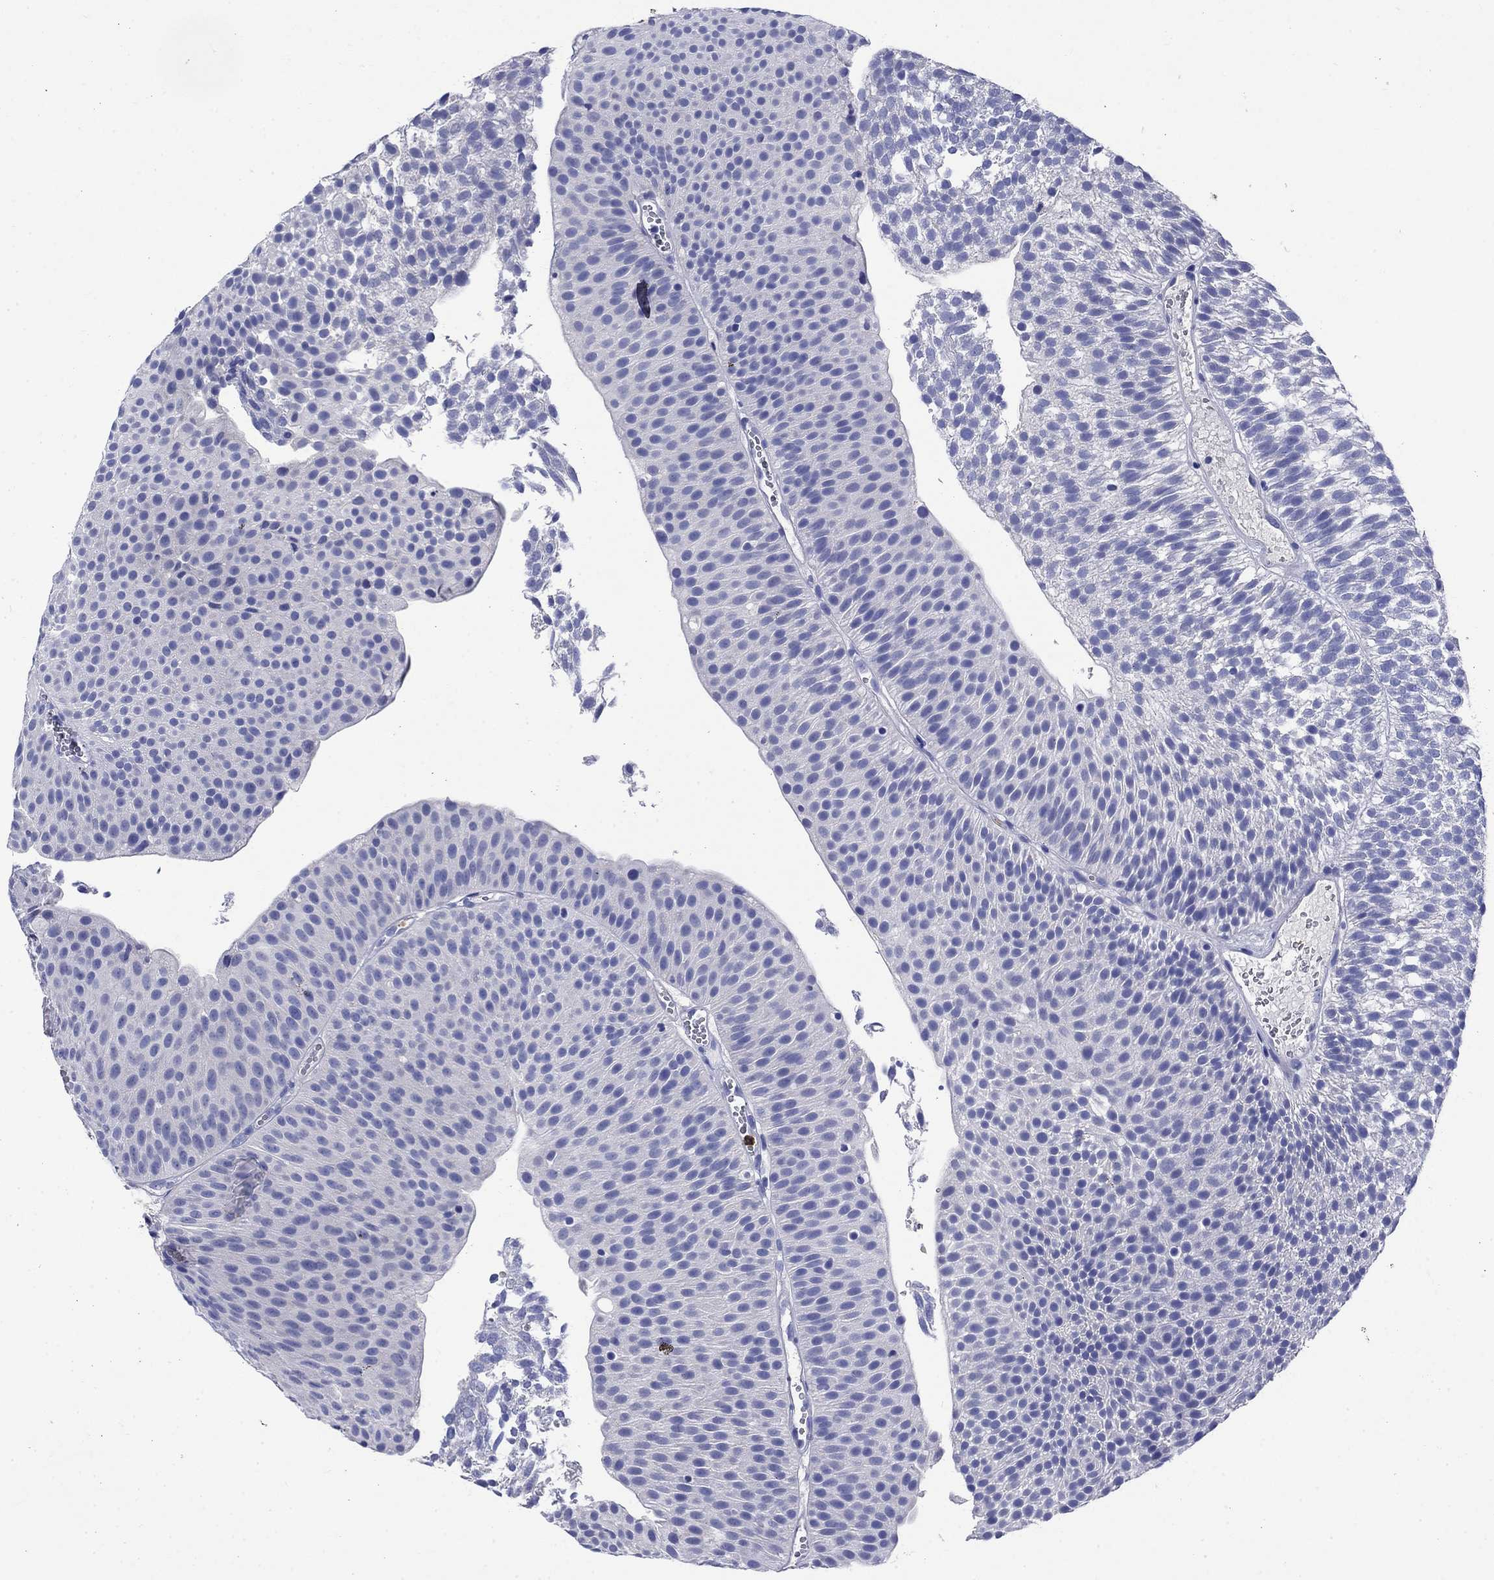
{"staining": {"intensity": "negative", "quantity": "none", "location": "none"}, "tissue": "urothelial cancer", "cell_type": "Tumor cells", "image_type": "cancer", "snomed": [{"axis": "morphology", "description": "Urothelial carcinoma, Low grade"}, {"axis": "topography", "description": "Urinary bladder"}], "caption": "An image of urothelial cancer stained for a protein demonstrates no brown staining in tumor cells.", "gene": "TFR2", "patient": {"sex": "male", "age": 65}}